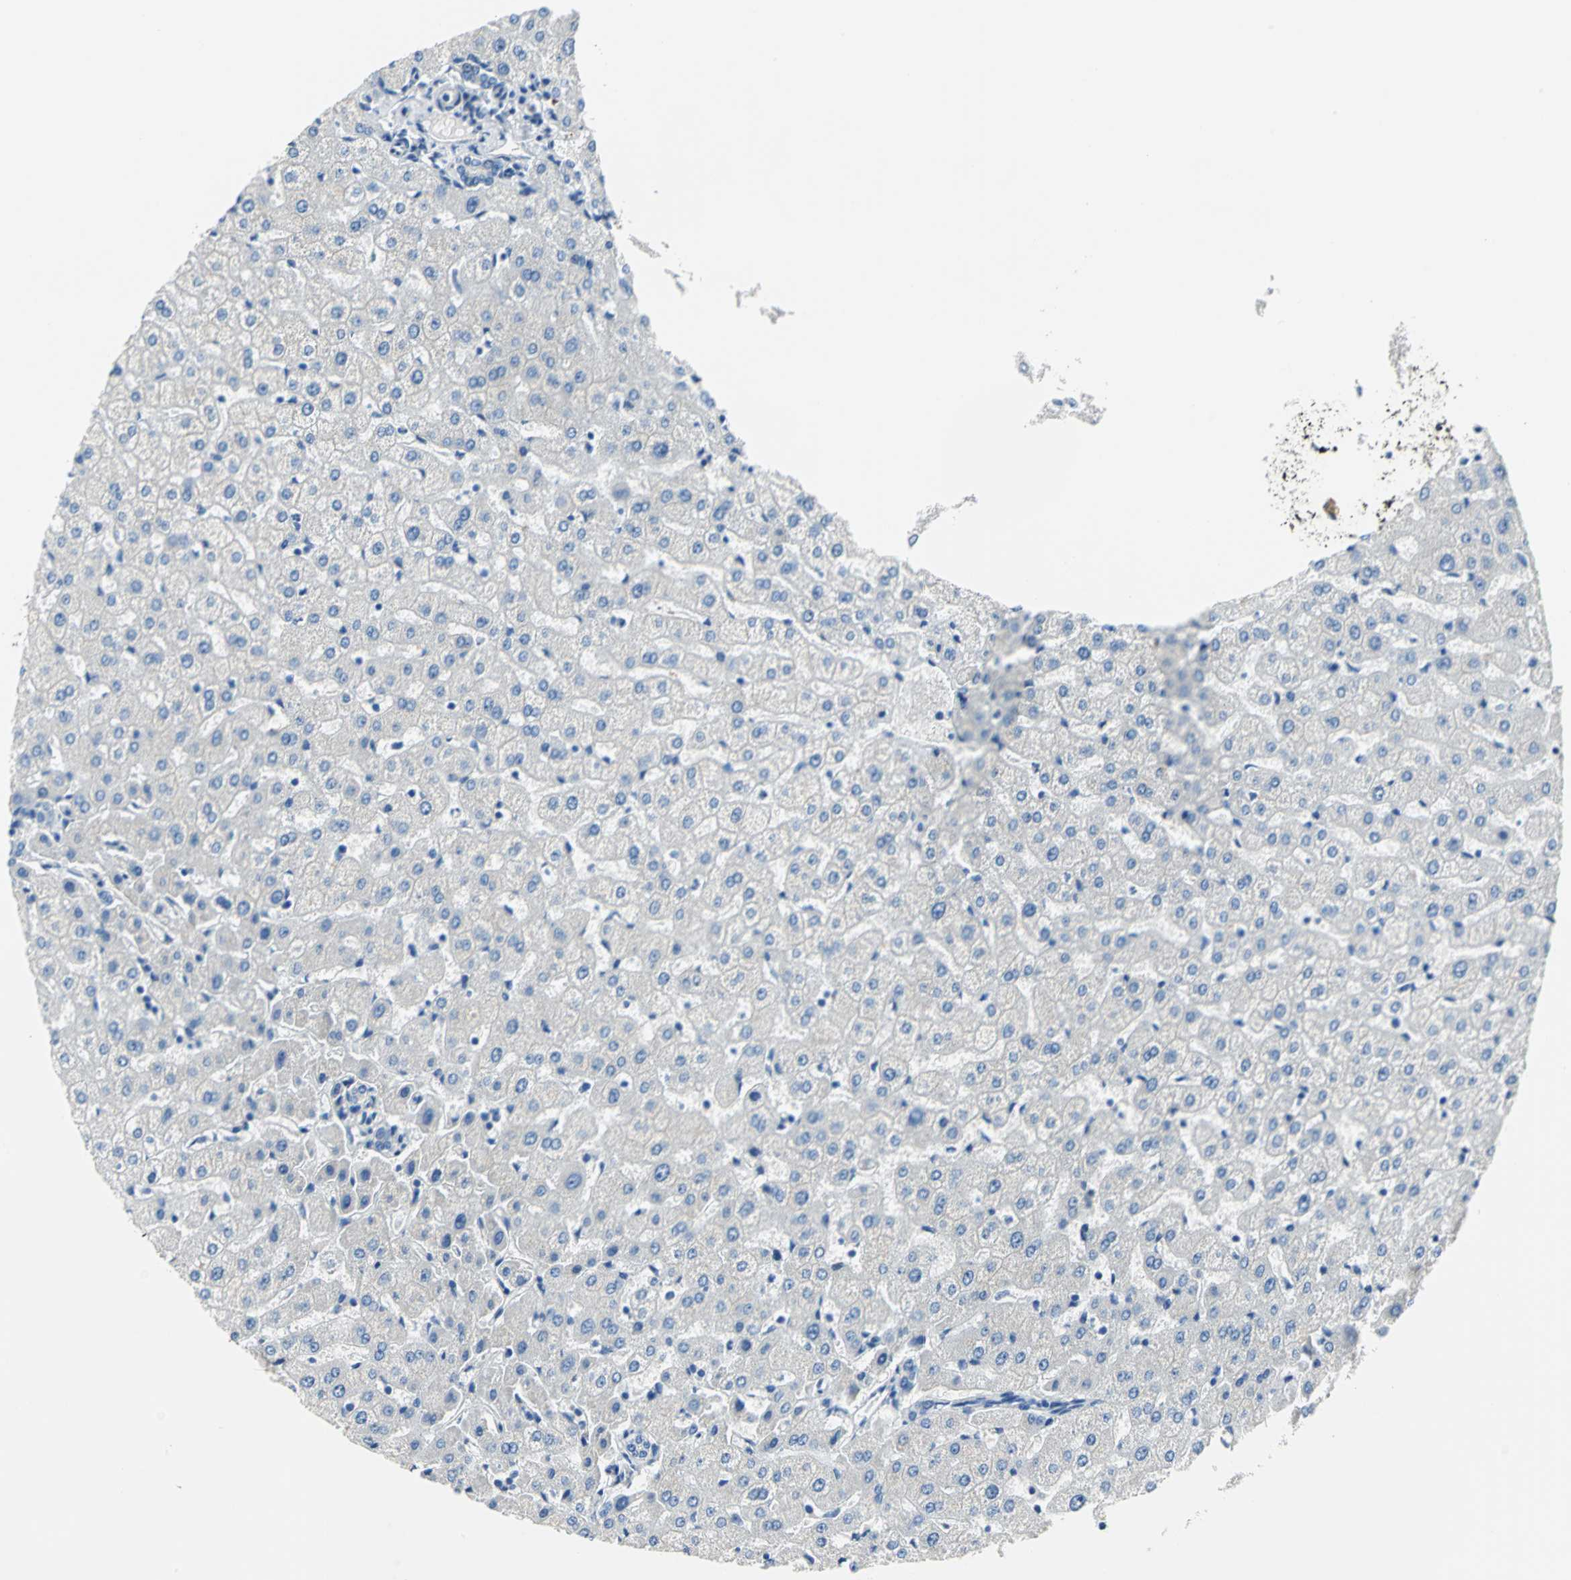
{"staining": {"intensity": "negative", "quantity": "none", "location": "none"}, "tissue": "liver", "cell_type": "Cholangiocytes", "image_type": "normal", "snomed": [{"axis": "morphology", "description": "Normal tissue, NOS"}, {"axis": "morphology", "description": "Fibrosis, NOS"}, {"axis": "topography", "description": "Liver"}], "caption": "Immunohistochemistry (IHC) of normal liver exhibits no expression in cholangiocytes.", "gene": "TRIM25", "patient": {"sex": "female", "age": 29}}